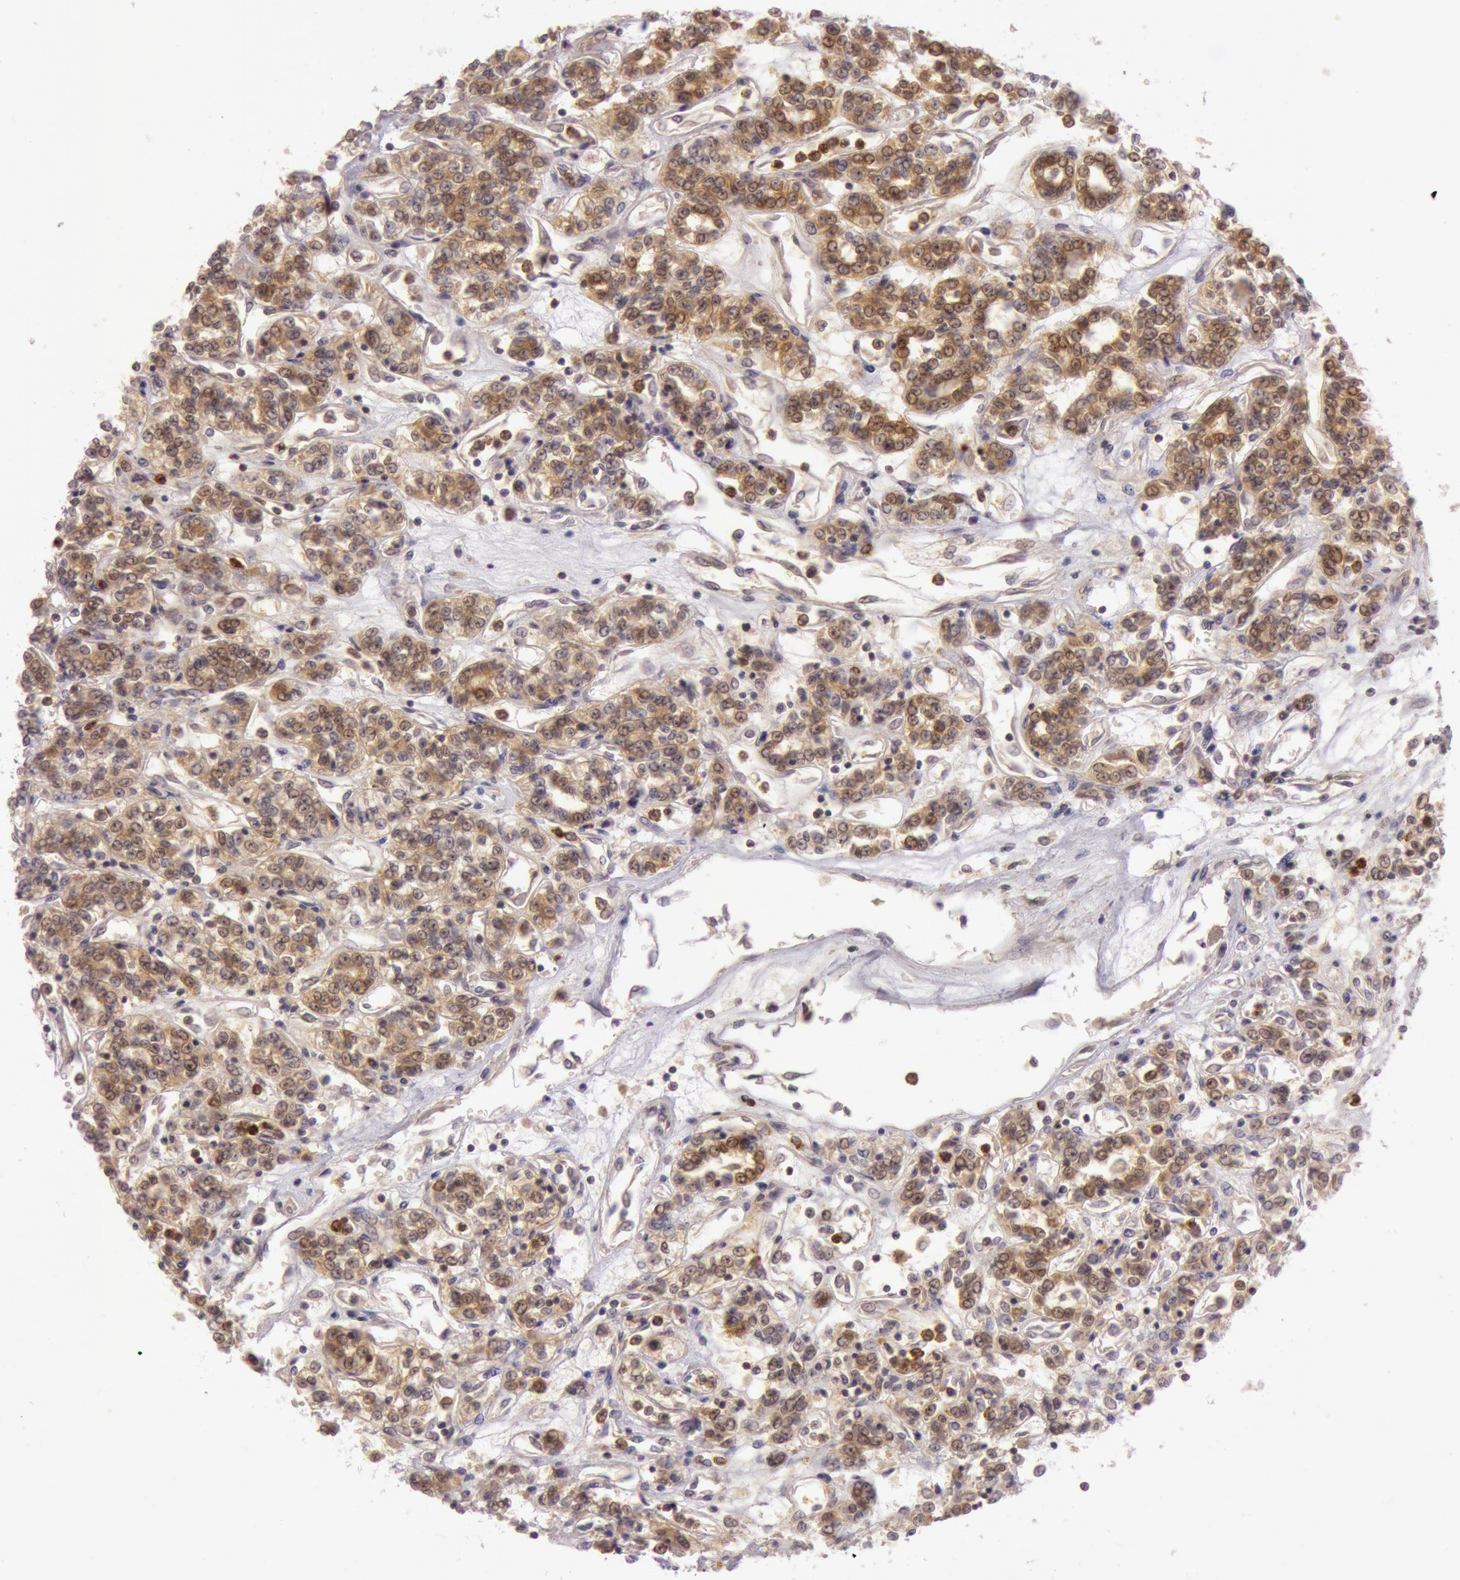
{"staining": {"intensity": "moderate", "quantity": ">75%", "location": "cytoplasmic/membranous"}, "tissue": "renal cancer", "cell_type": "Tumor cells", "image_type": "cancer", "snomed": [{"axis": "morphology", "description": "Adenocarcinoma, NOS"}, {"axis": "topography", "description": "Kidney"}], "caption": "Immunohistochemistry histopathology image of human adenocarcinoma (renal) stained for a protein (brown), which shows medium levels of moderate cytoplasmic/membranous positivity in about >75% of tumor cells.", "gene": "ATG2B", "patient": {"sex": "female", "age": 76}}